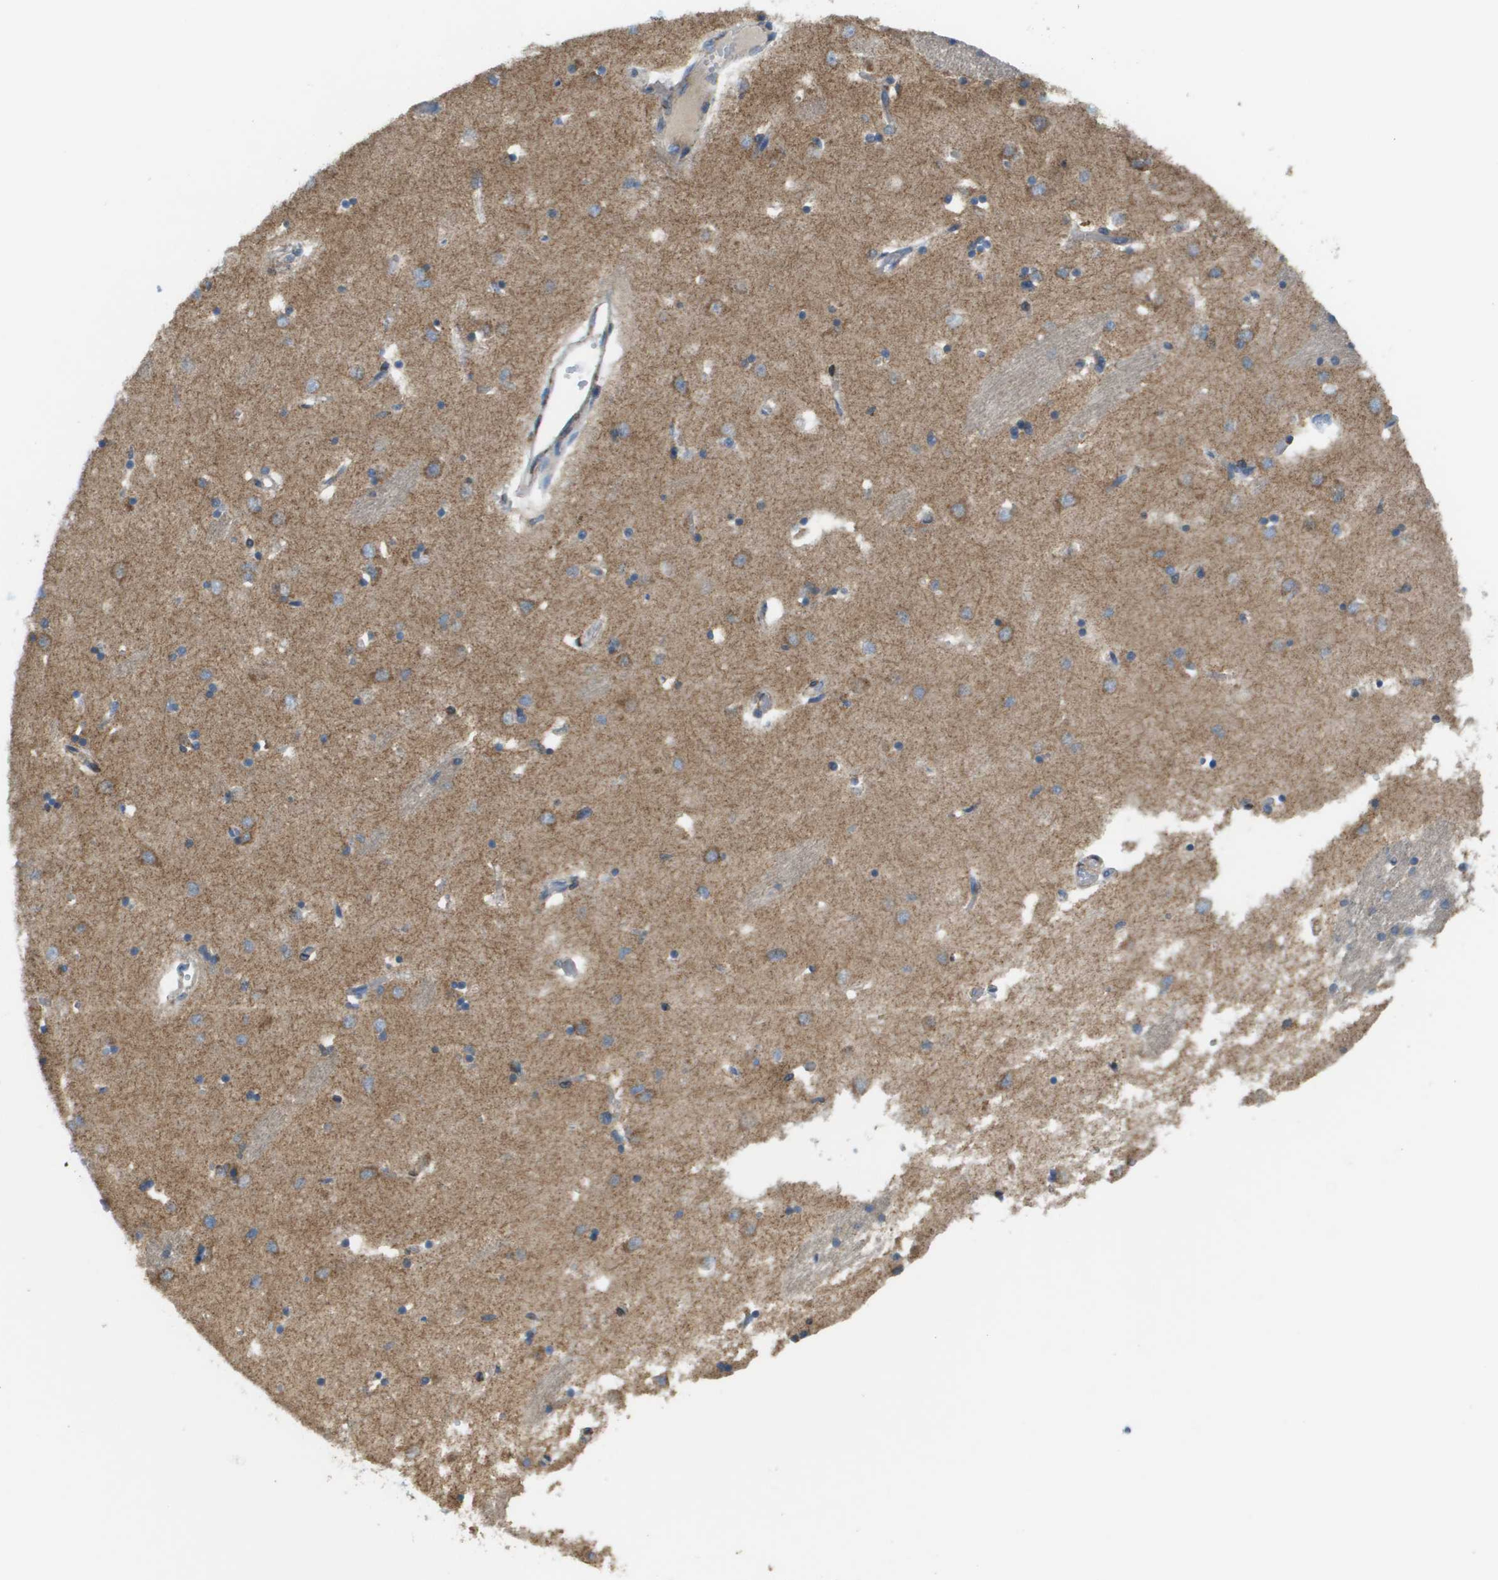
{"staining": {"intensity": "moderate", "quantity": "<25%", "location": "cytoplasmic/membranous"}, "tissue": "caudate", "cell_type": "Glial cells", "image_type": "normal", "snomed": [{"axis": "morphology", "description": "Normal tissue, NOS"}, {"axis": "topography", "description": "Lateral ventricle wall"}], "caption": "Normal caudate shows moderate cytoplasmic/membranous staining in approximately <25% of glial cells, visualized by immunohistochemistry. The staining is performed using DAB (3,3'-diaminobenzidine) brown chromogen to label protein expression. The nuclei are counter-stained blue using hematoxylin.", "gene": "TAOK3", "patient": {"sex": "female", "age": 19}}